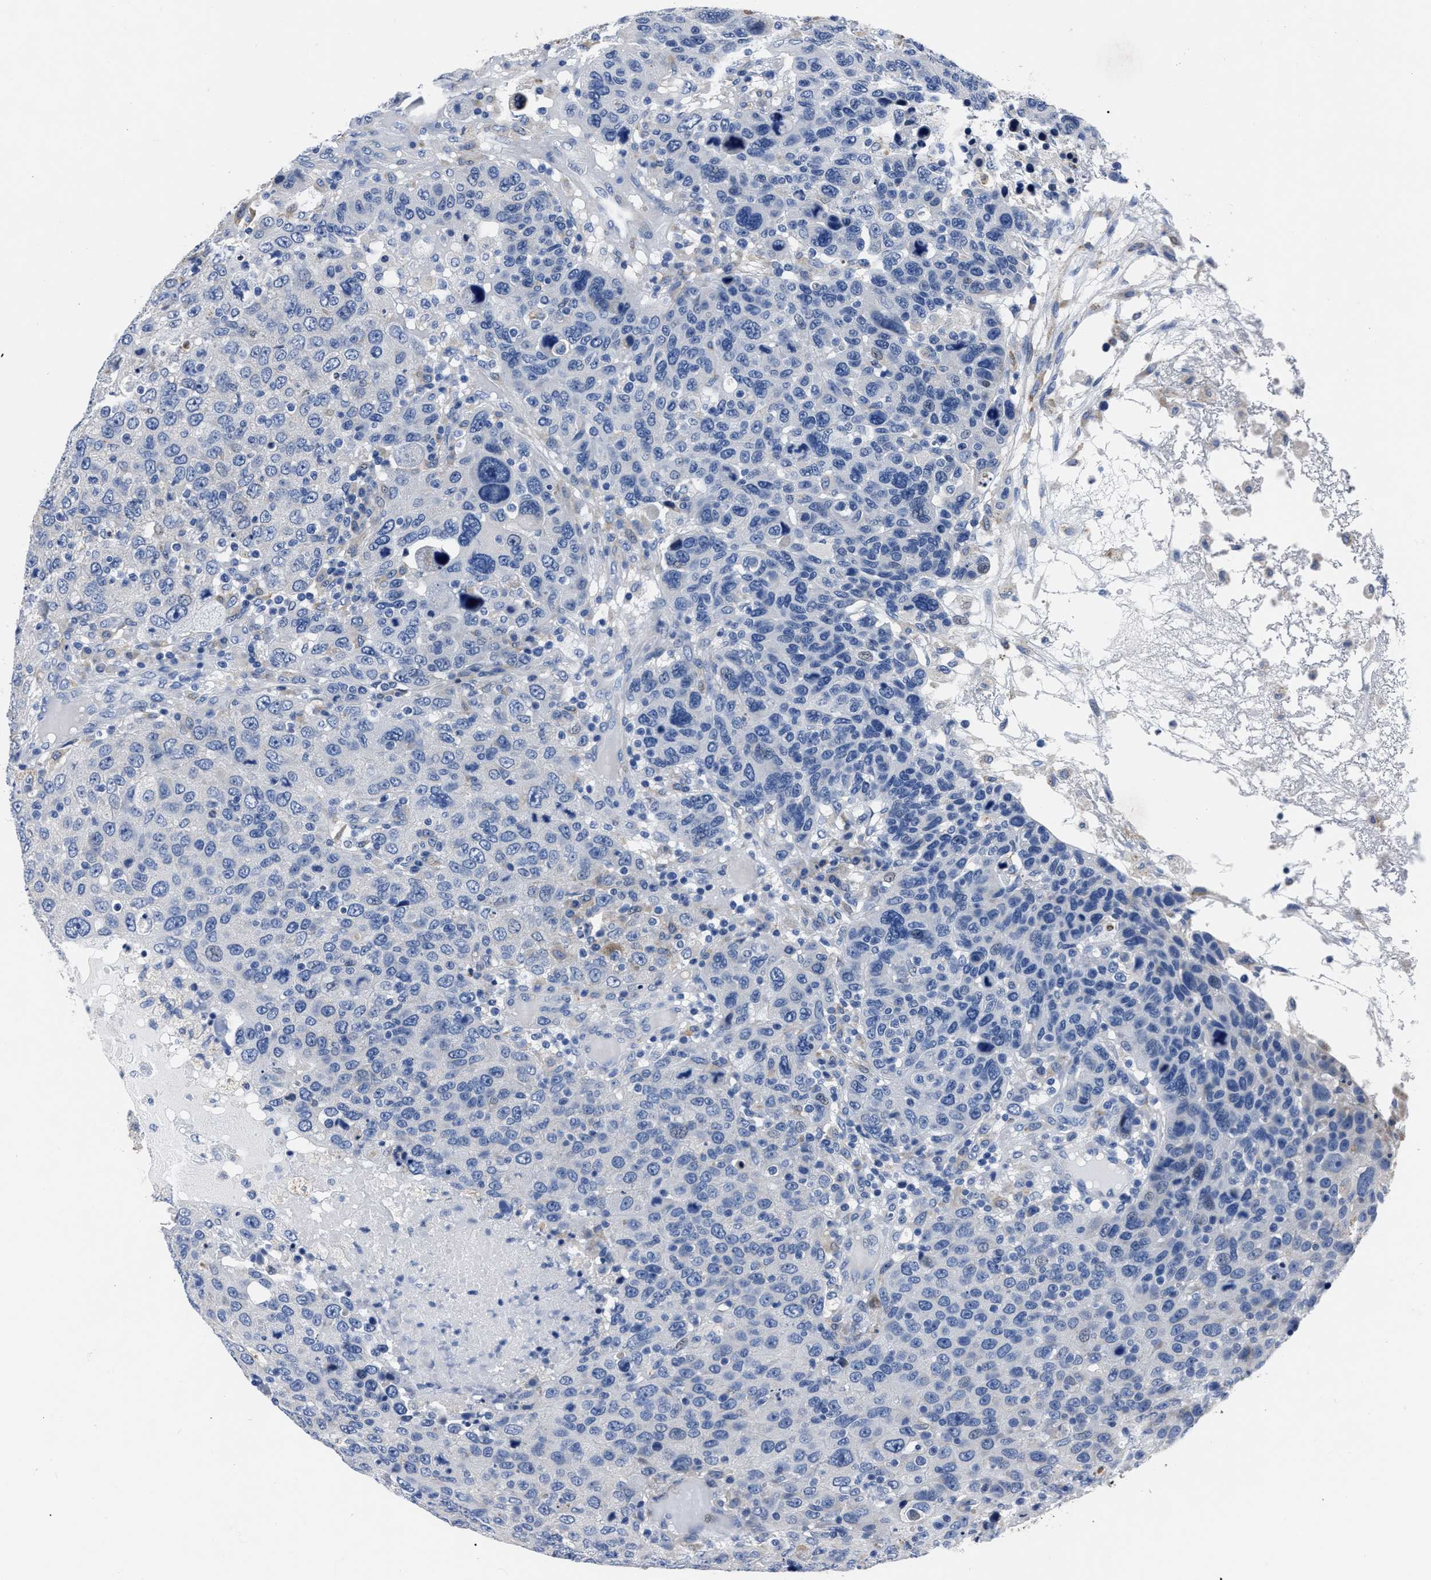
{"staining": {"intensity": "negative", "quantity": "none", "location": "none"}, "tissue": "breast cancer", "cell_type": "Tumor cells", "image_type": "cancer", "snomed": [{"axis": "morphology", "description": "Duct carcinoma"}, {"axis": "topography", "description": "Breast"}], "caption": "The image exhibits no staining of tumor cells in breast cancer (infiltrating ductal carcinoma). (Immunohistochemistry (ihc), brightfield microscopy, high magnification).", "gene": "MOV10L1", "patient": {"sex": "female", "age": 37}}